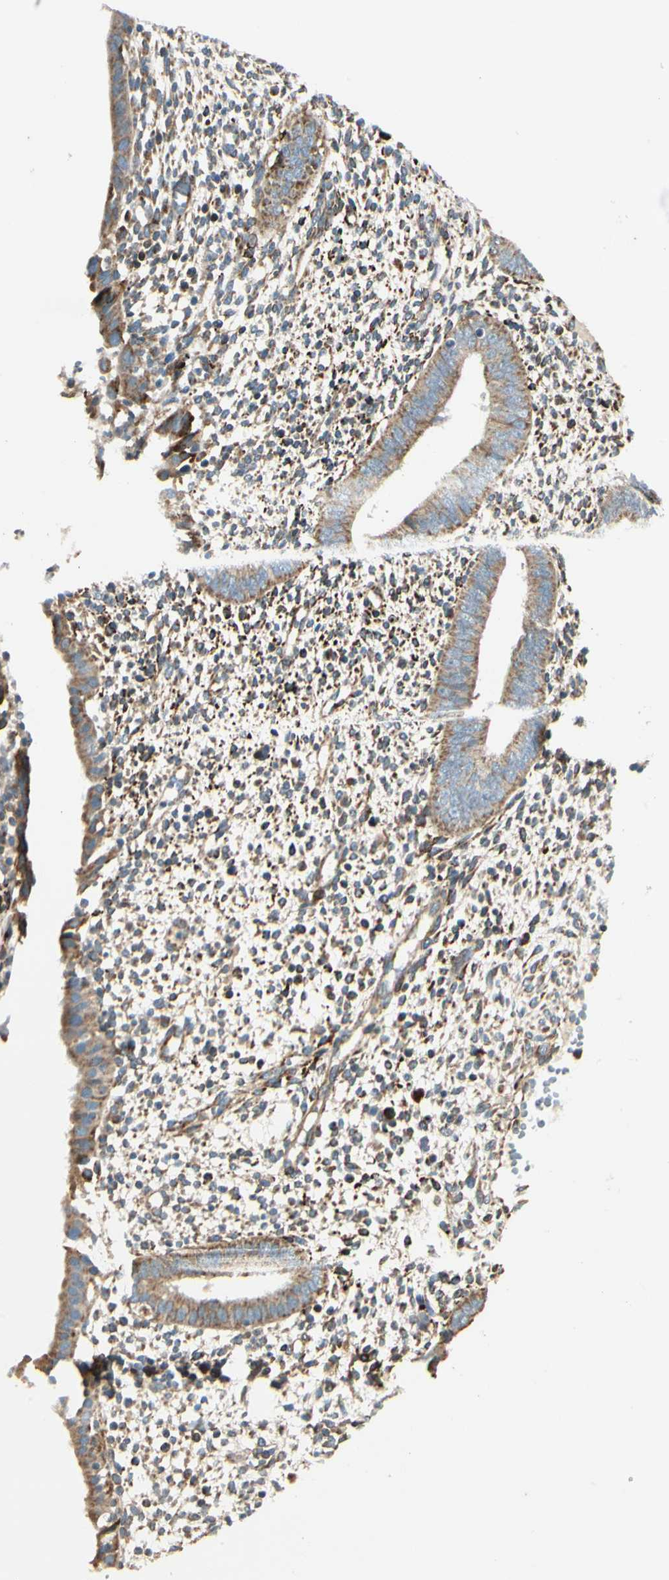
{"staining": {"intensity": "weak", "quantity": ">75%", "location": "cytoplasmic/membranous"}, "tissue": "endometrium", "cell_type": "Cells in endometrial stroma", "image_type": "normal", "snomed": [{"axis": "morphology", "description": "Normal tissue, NOS"}, {"axis": "topography", "description": "Endometrium"}], "caption": "This image displays IHC staining of unremarkable endometrium, with low weak cytoplasmic/membranous staining in about >75% of cells in endometrial stroma.", "gene": "MRPL9", "patient": {"sex": "female", "age": 35}}